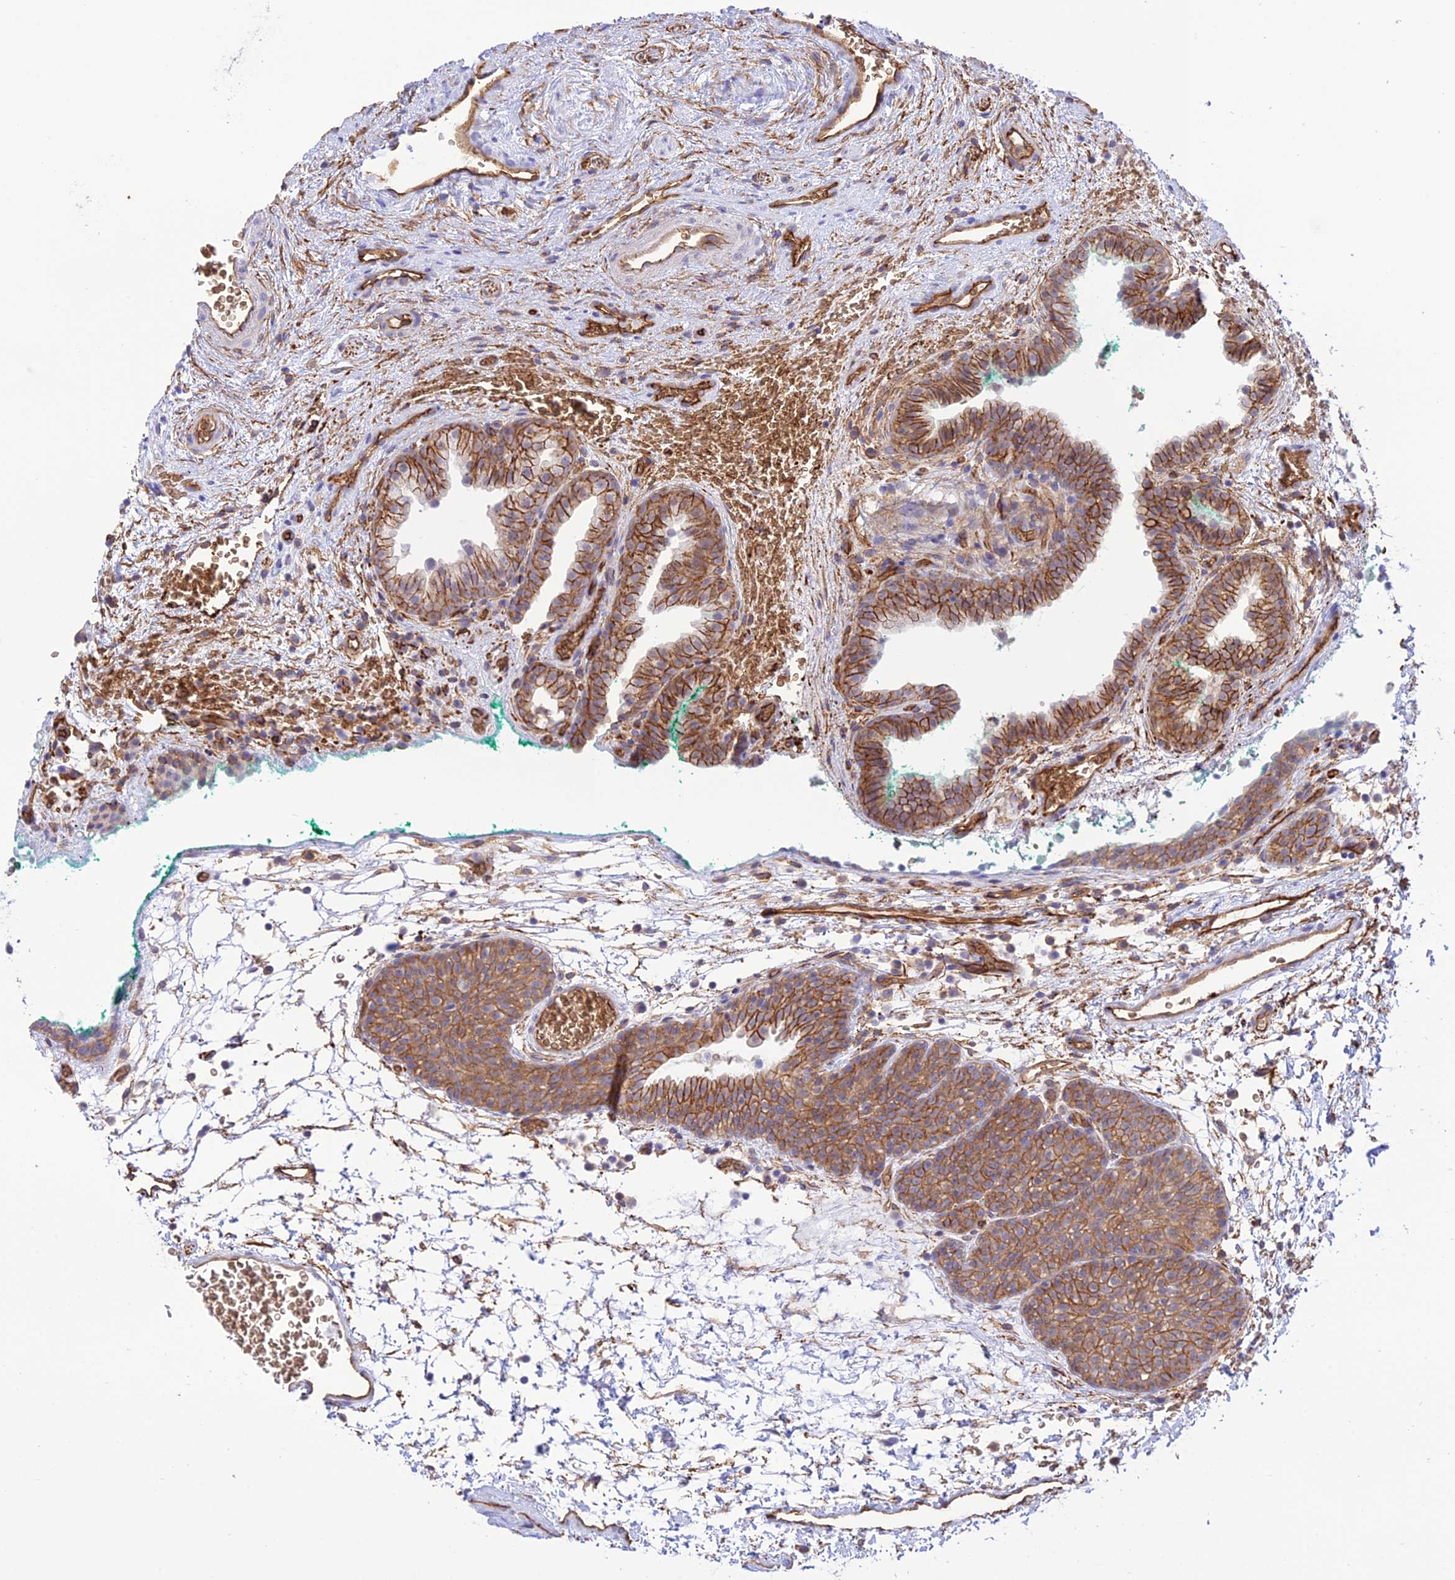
{"staining": {"intensity": "moderate", "quantity": ">75%", "location": "cytoplasmic/membranous"}, "tissue": "prostate cancer", "cell_type": "Tumor cells", "image_type": "cancer", "snomed": [{"axis": "morphology", "description": "Adenocarcinoma, High grade"}, {"axis": "topography", "description": "Prostate"}], "caption": "Prostate adenocarcinoma (high-grade) stained for a protein shows moderate cytoplasmic/membranous positivity in tumor cells. (DAB = brown stain, brightfield microscopy at high magnification).", "gene": "YPEL5", "patient": {"sex": "male", "age": 56}}